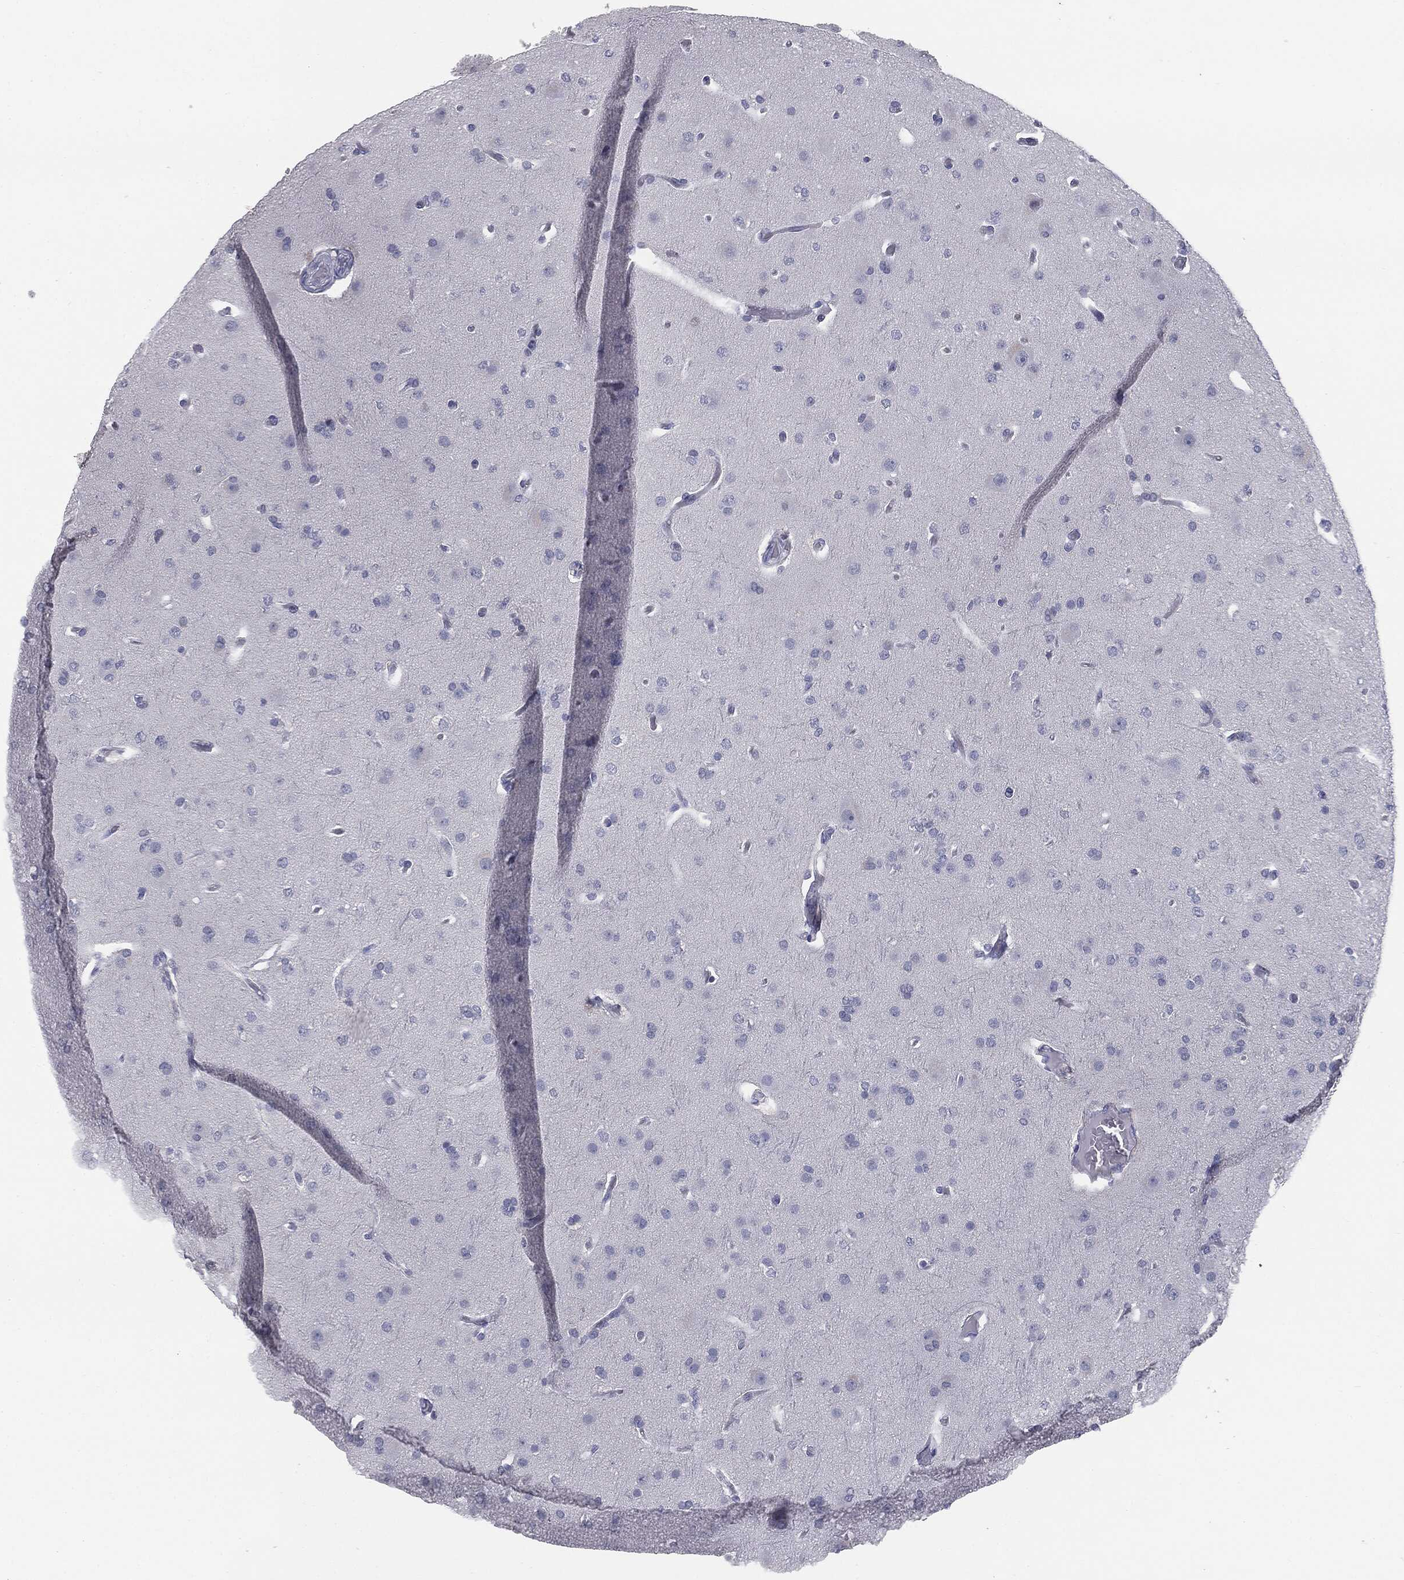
{"staining": {"intensity": "negative", "quantity": "none", "location": "none"}, "tissue": "glioma", "cell_type": "Tumor cells", "image_type": "cancer", "snomed": [{"axis": "morphology", "description": "Glioma, malignant, Low grade"}, {"axis": "topography", "description": "Brain"}], "caption": "There is no significant staining in tumor cells of malignant glioma (low-grade). Brightfield microscopy of IHC stained with DAB (brown) and hematoxylin (blue), captured at high magnification.", "gene": "MUC5AC", "patient": {"sex": "male", "age": 41}}